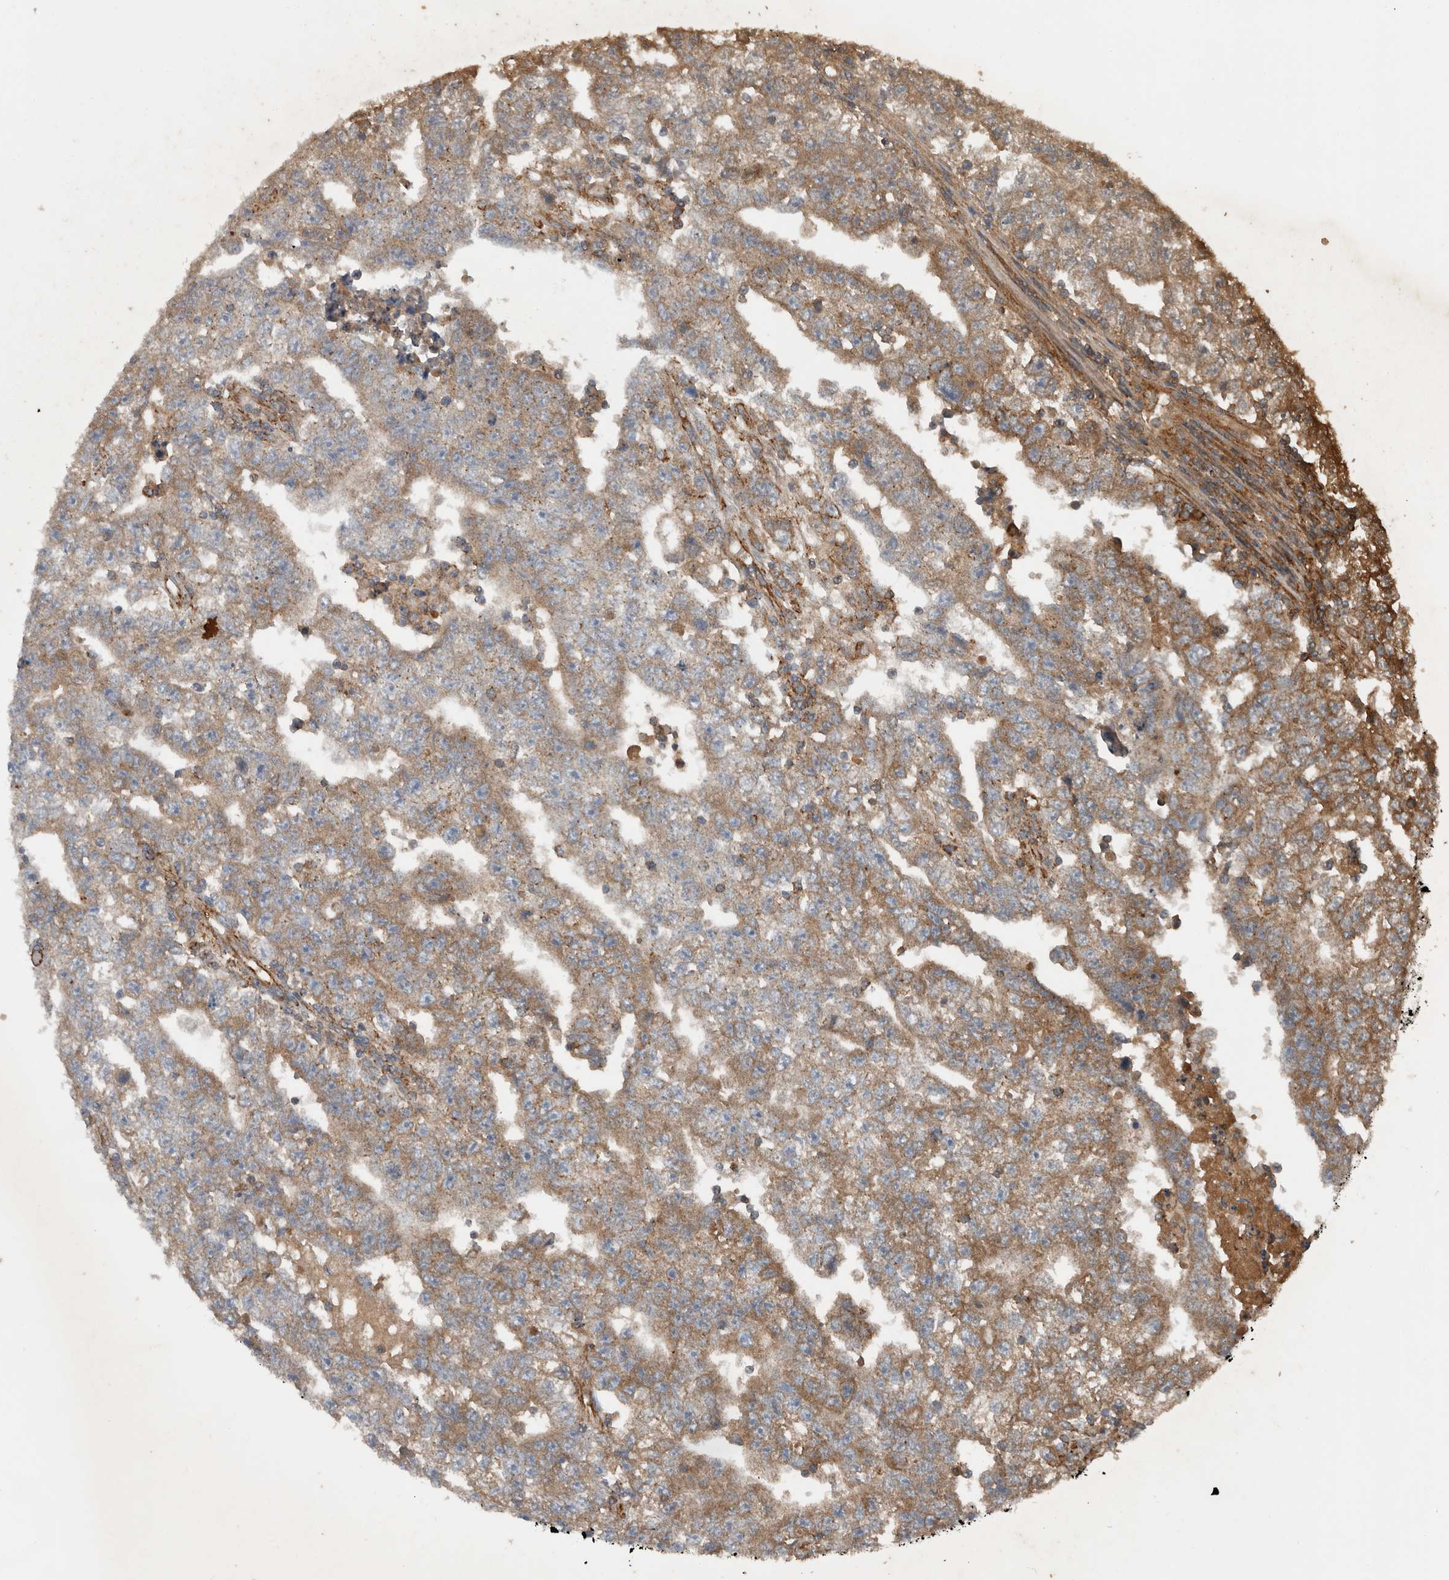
{"staining": {"intensity": "moderate", "quantity": "25%-75%", "location": "cytoplasmic/membranous"}, "tissue": "testis cancer", "cell_type": "Tumor cells", "image_type": "cancer", "snomed": [{"axis": "morphology", "description": "Carcinoma, Embryonal, NOS"}, {"axis": "topography", "description": "Testis"}], "caption": "A brown stain highlights moderate cytoplasmic/membranous positivity of a protein in testis cancer (embryonal carcinoma) tumor cells. (Stains: DAB in brown, nuclei in blue, Microscopy: brightfield microscopy at high magnification).", "gene": "RNF207", "patient": {"sex": "male", "age": 25}}